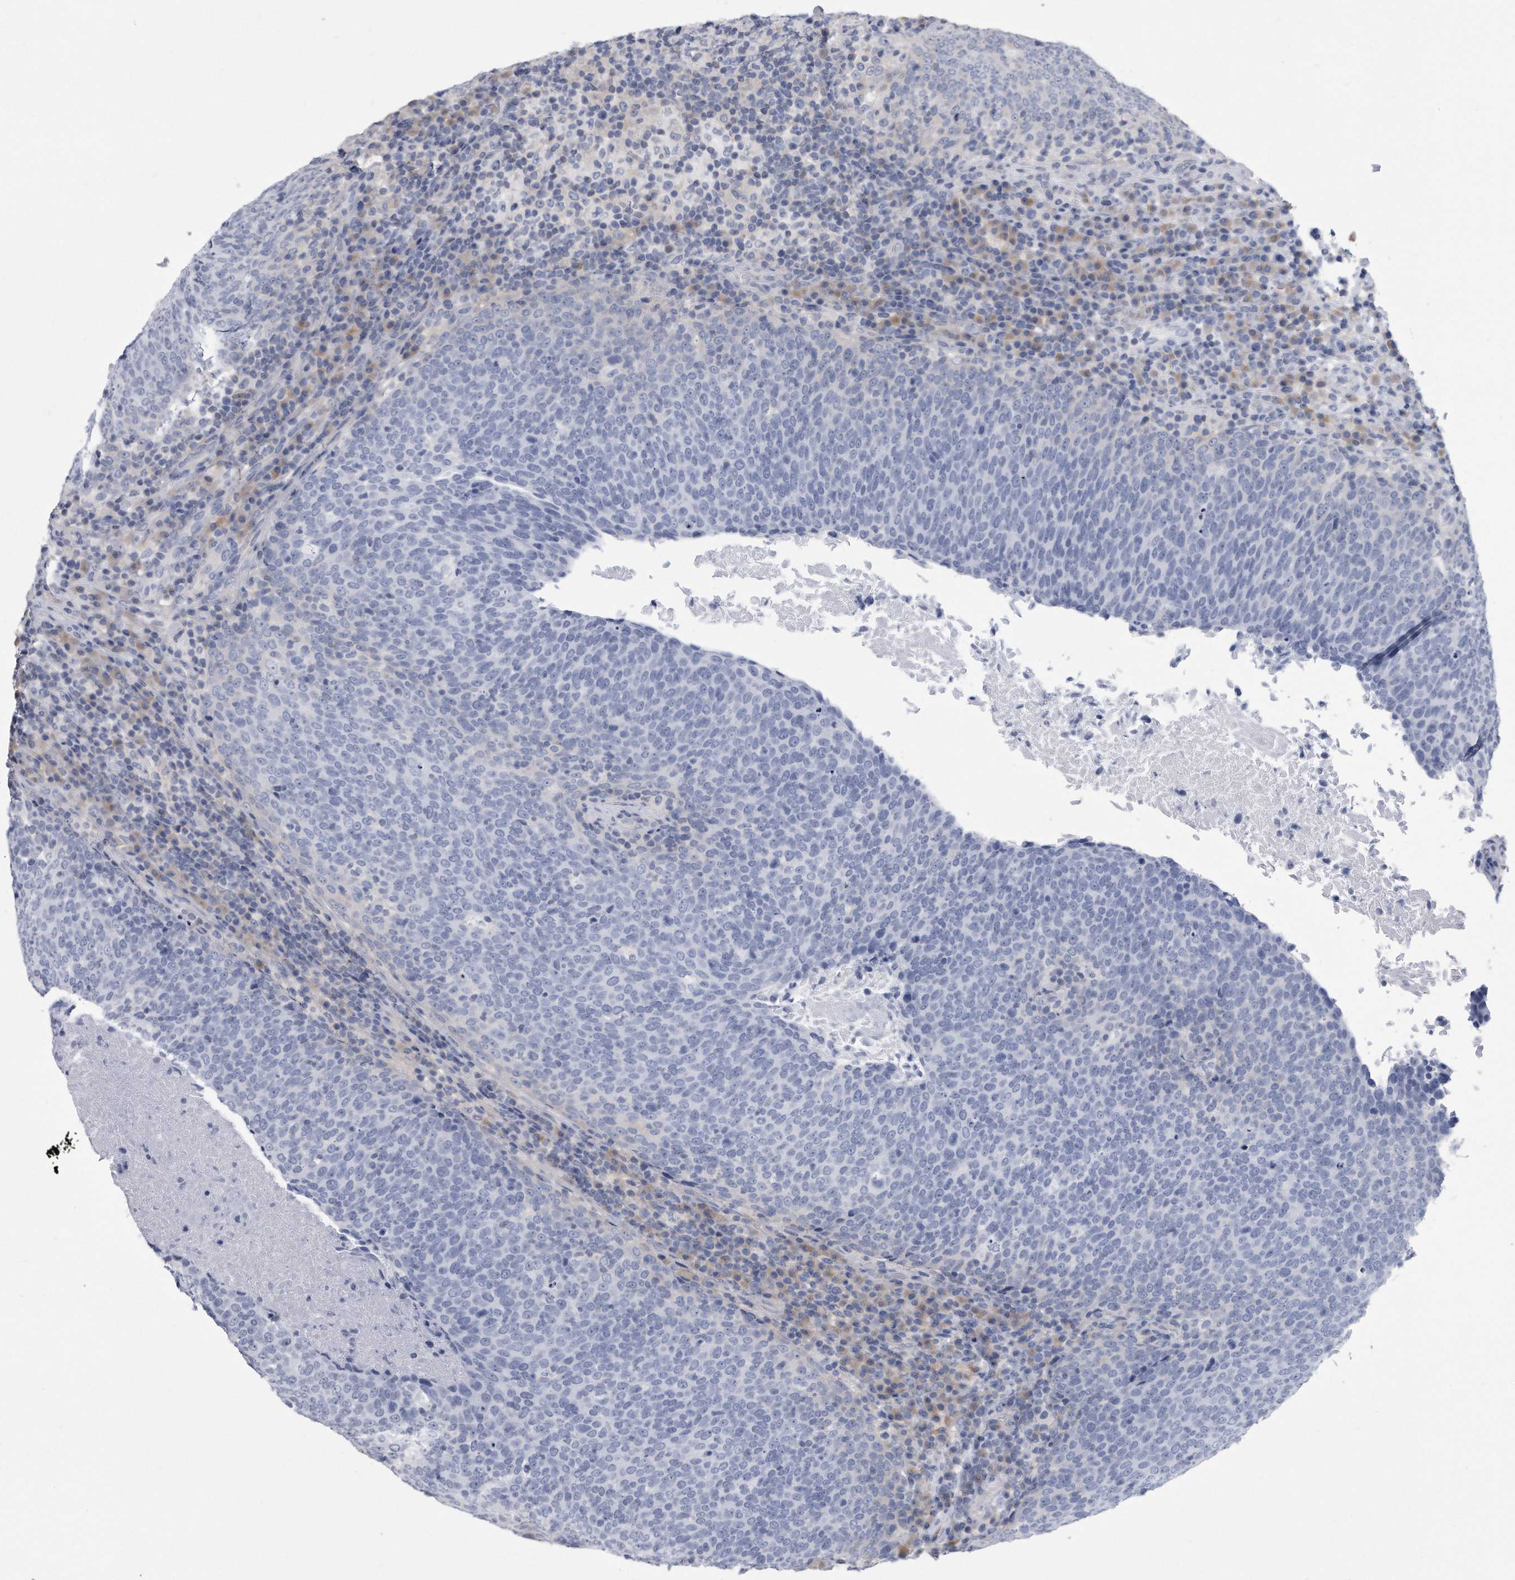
{"staining": {"intensity": "negative", "quantity": "none", "location": "none"}, "tissue": "head and neck cancer", "cell_type": "Tumor cells", "image_type": "cancer", "snomed": [{"axis": "morphology", "description": "Squamous cell carcinoma, NOS"}, {"axis": "morphology", "description": "Squamous cell carcinoma, metastatic, NOS"}, {"axis": "topography", "description": "Lymph node"}, {"axis": "topography", "description": "Head-Neck"}], "caption": "Photomicrograph shows no protein staining in tumor cells of head and neck cancer tissue.", "gene": "PYGB", "patient": {"sex": "male", "age": 62}}